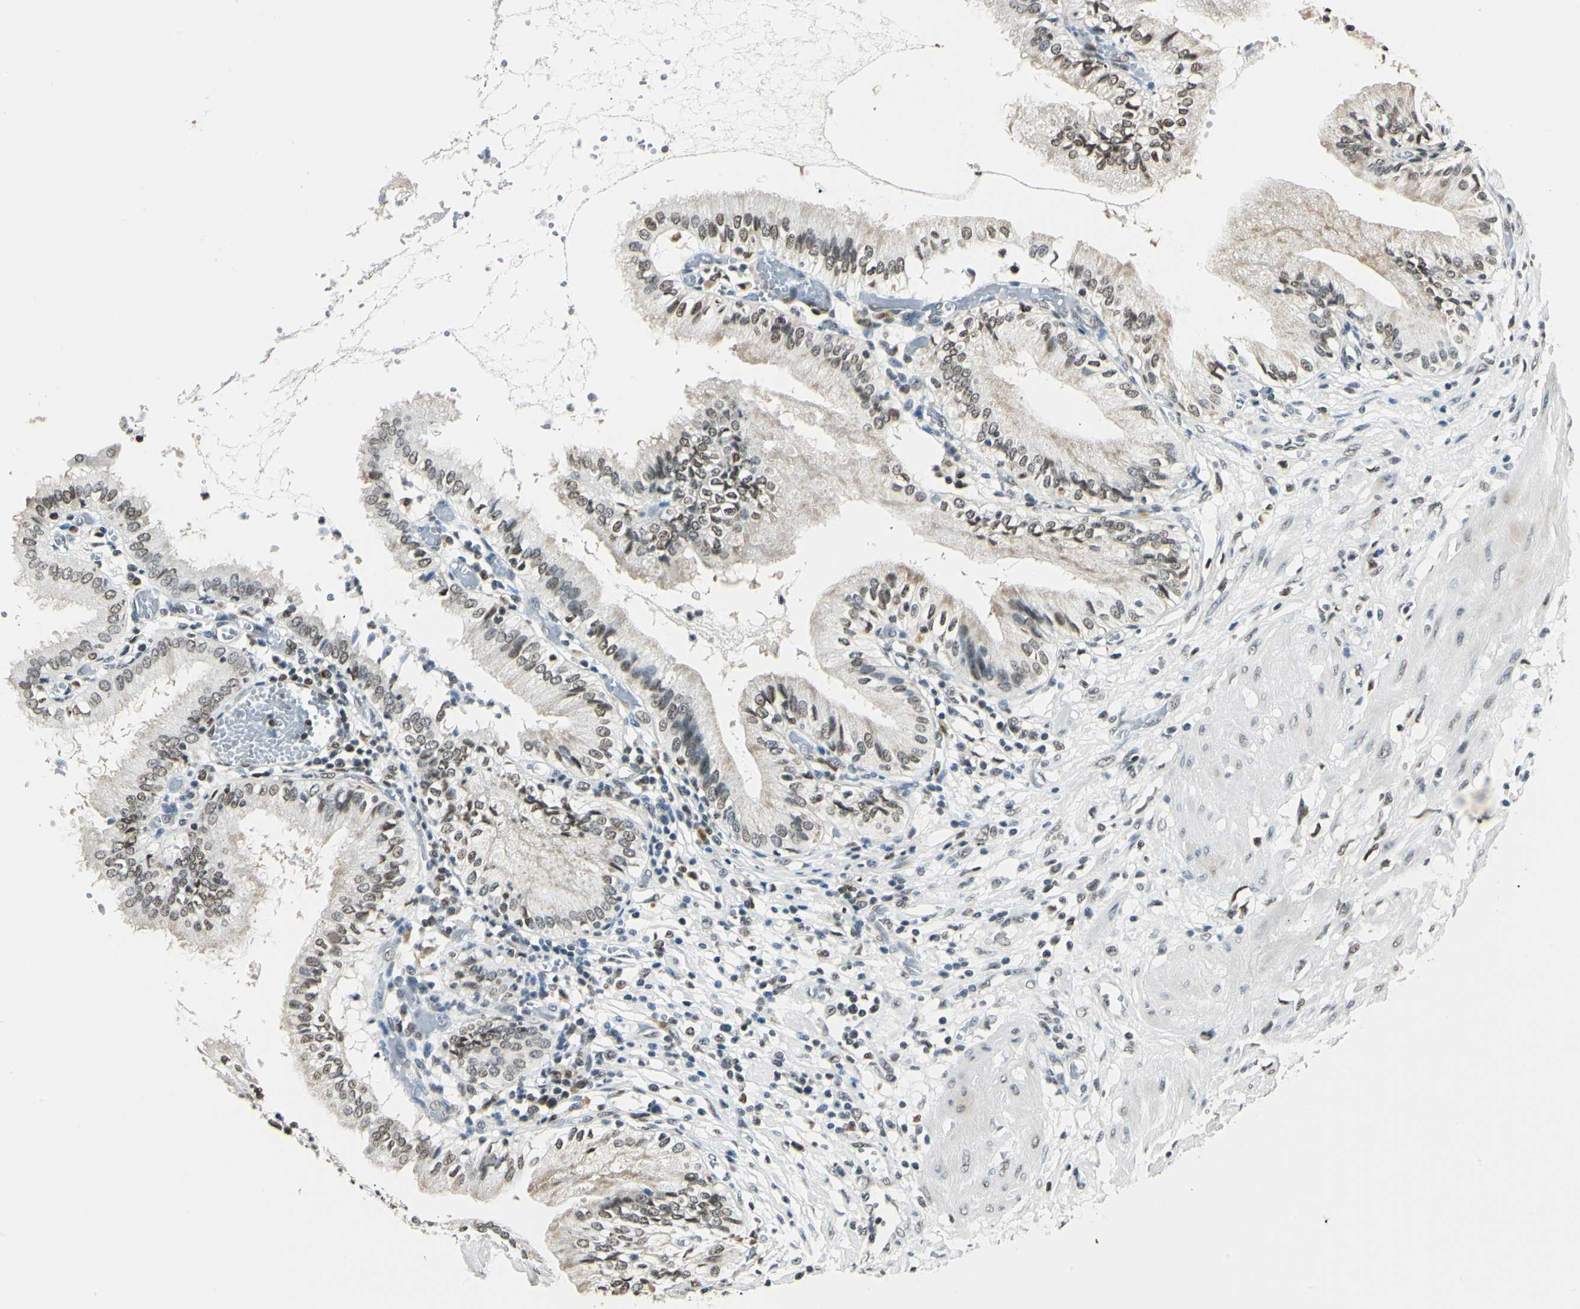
{"staining": {"intensity": "moderate", "quantity": ">75%", "location": "nuclear"}, "tissue": "gallbladder", "cell_type": "Glandular cells", "image_type": "normal", "snomed": [{"axis": "morphology", "description": "Normal tissue, NOS"}, {"axis": "topography", "description": "Gallbladder"}], "caption": "Unremarkable gallbladder reveals moderate nuclear positivity in about >75% of glandular cells, visualized by immunohistochemistry.", "gene": "FANCG", "patient": {"sex": "male", "age": 58}}